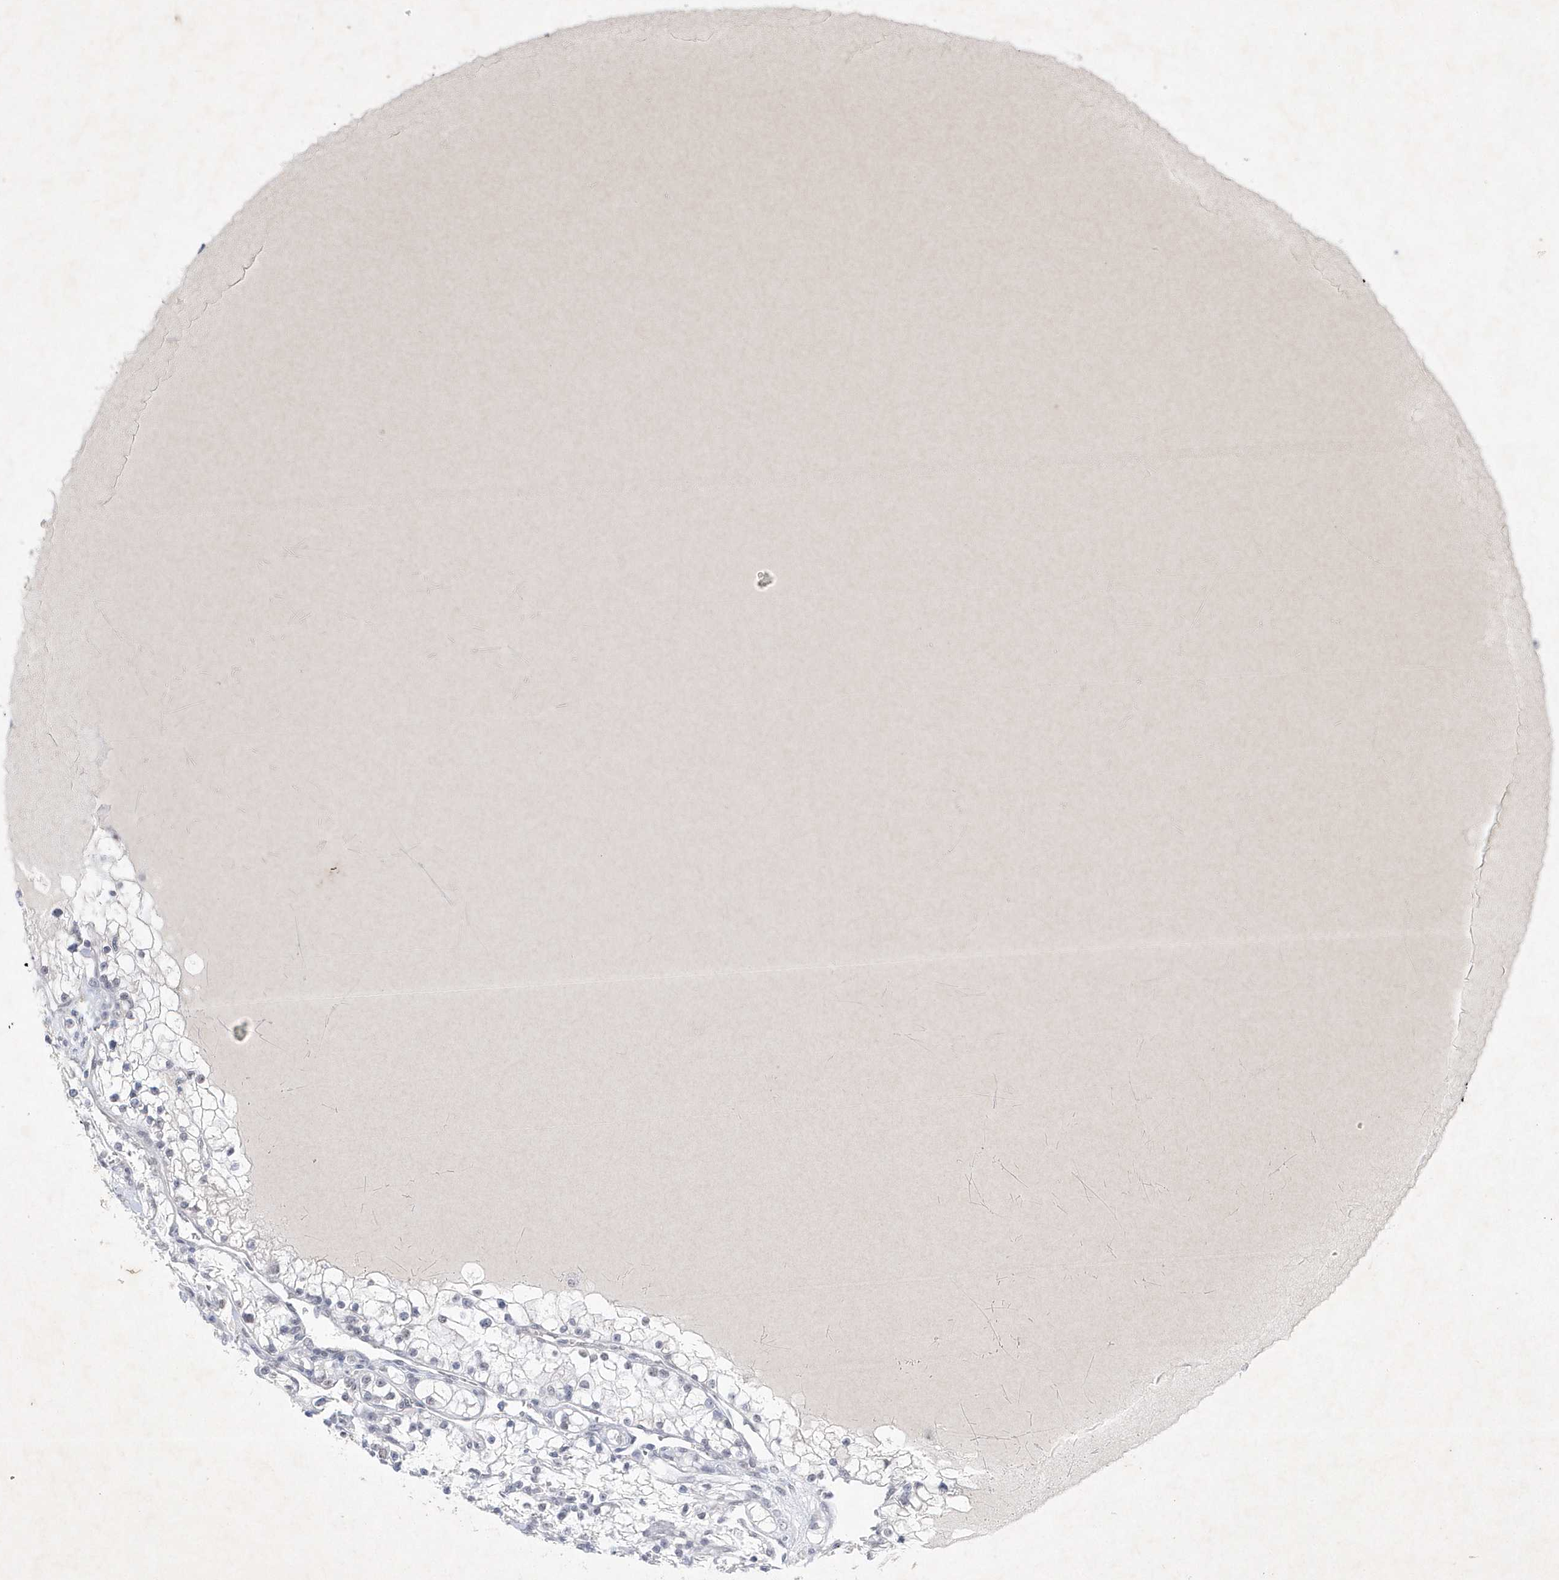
{"staining": {"intensity": "negative", "quantity": "none", "location": "none"}, "tissue": "renal cancer", "cell_type": "Tumor cells", "image_type": "cancer", "snomed": [{"axis": "morphology", "description": "Adenocarcinoma, NOS"}, {"axis": "topography", "description": "Kidney"}], "caption": "The histopathology image exhibits no staining of tumor cells in renal cancer.", "gene": "ZBTB9", "patient": {"sex": "male", "age": 80}}